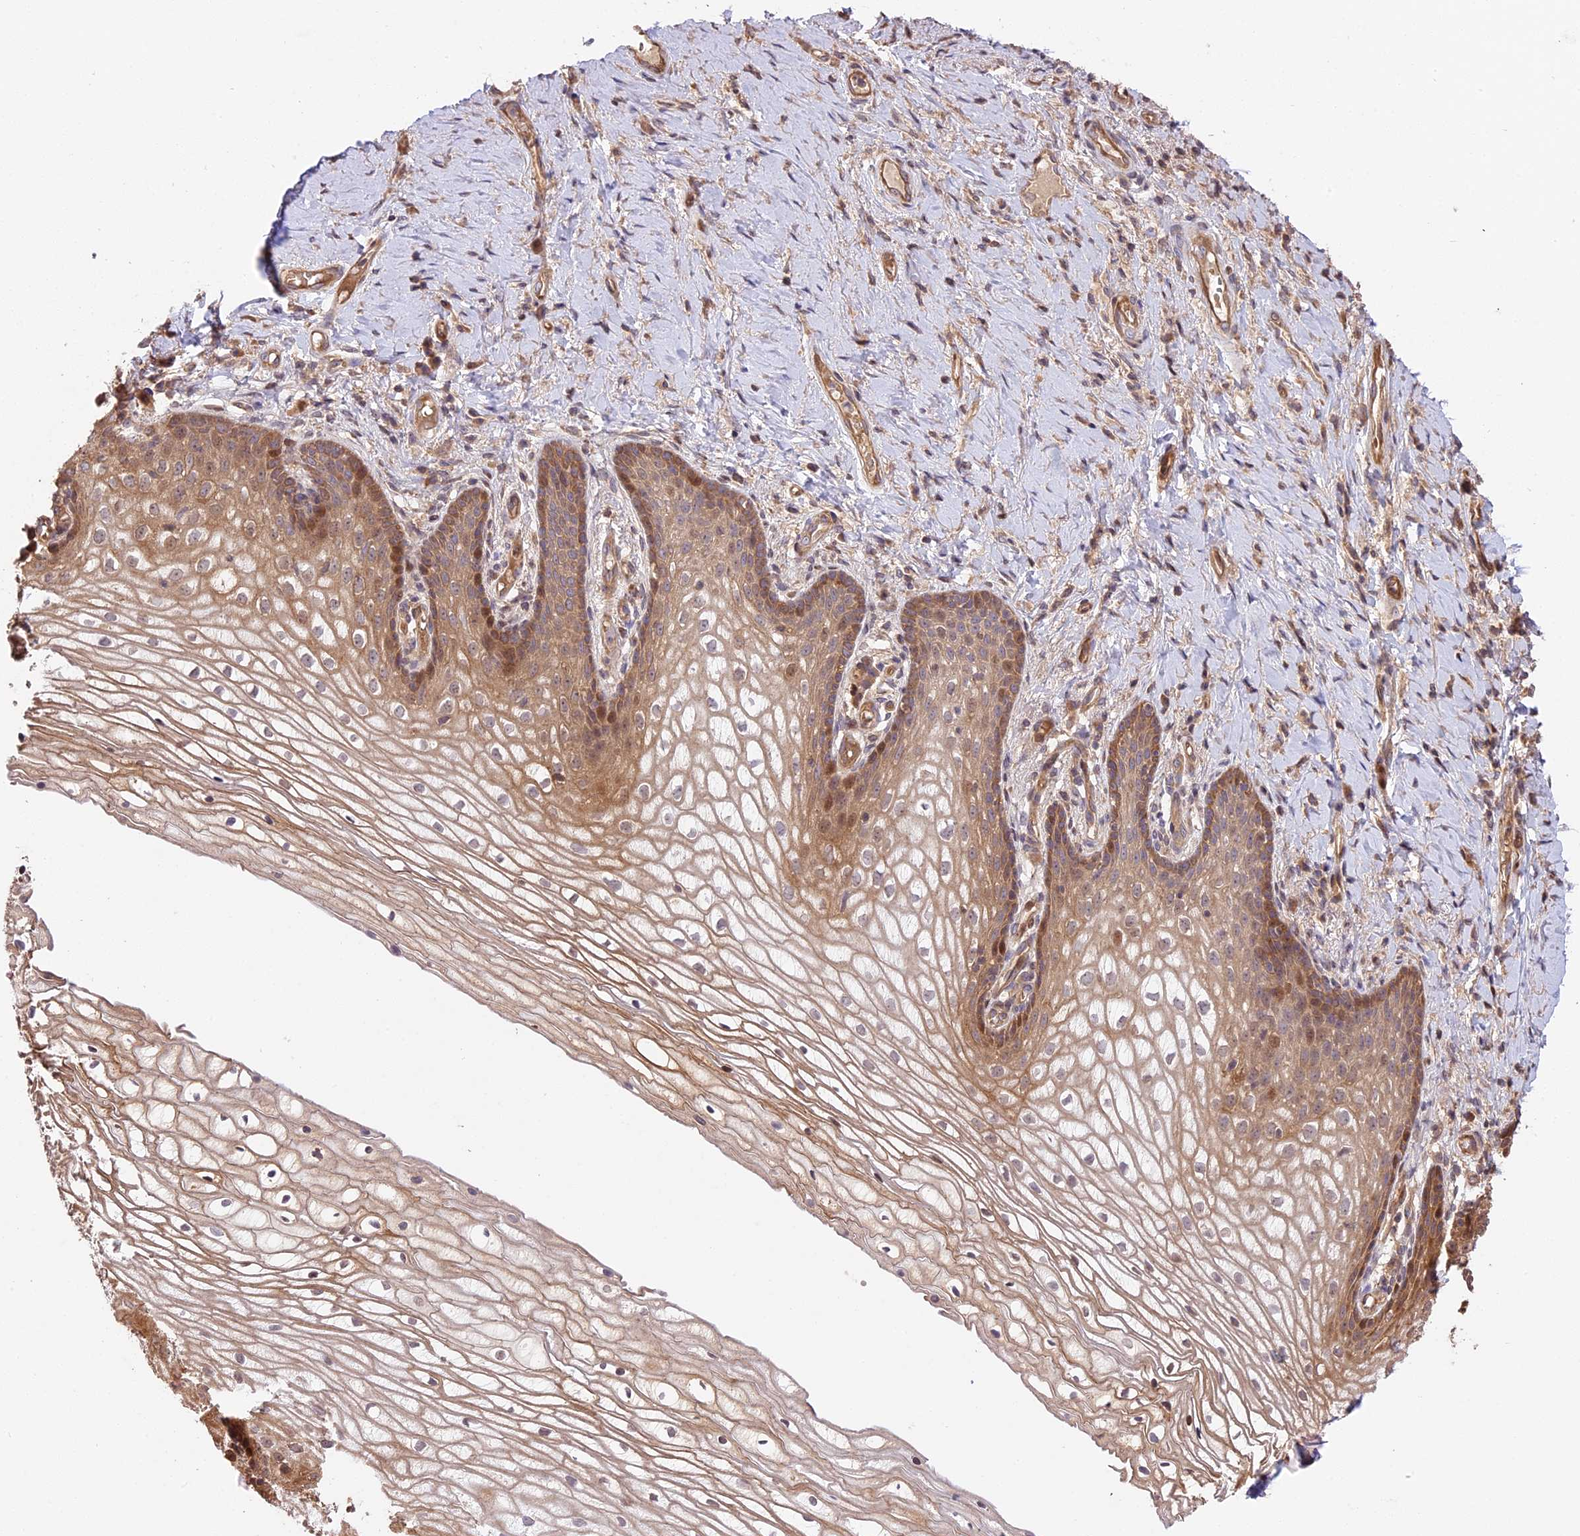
{"staining": {"intensity": "moderate", "quantity": "<25%", "location": "cytoplasmic/membranous,nuclear"}, "tissue": "vagina", "cell_type": "Squamous epithelial cells", "image_type": "normal", "snomed": [{"axis": "morphology", "description": "Normal tissue, NOS"}, {"axis": "topography", "description": "Vagina"}], "caption": "Immunohistochemical staining of normal human vagina reveals moderate cytoplasmic/membranous,nuclear protein expression in about <25% of squamous epithelial cells.", "gene": "PPP1R37", "patient": {"sex": "female", "age": 60}}